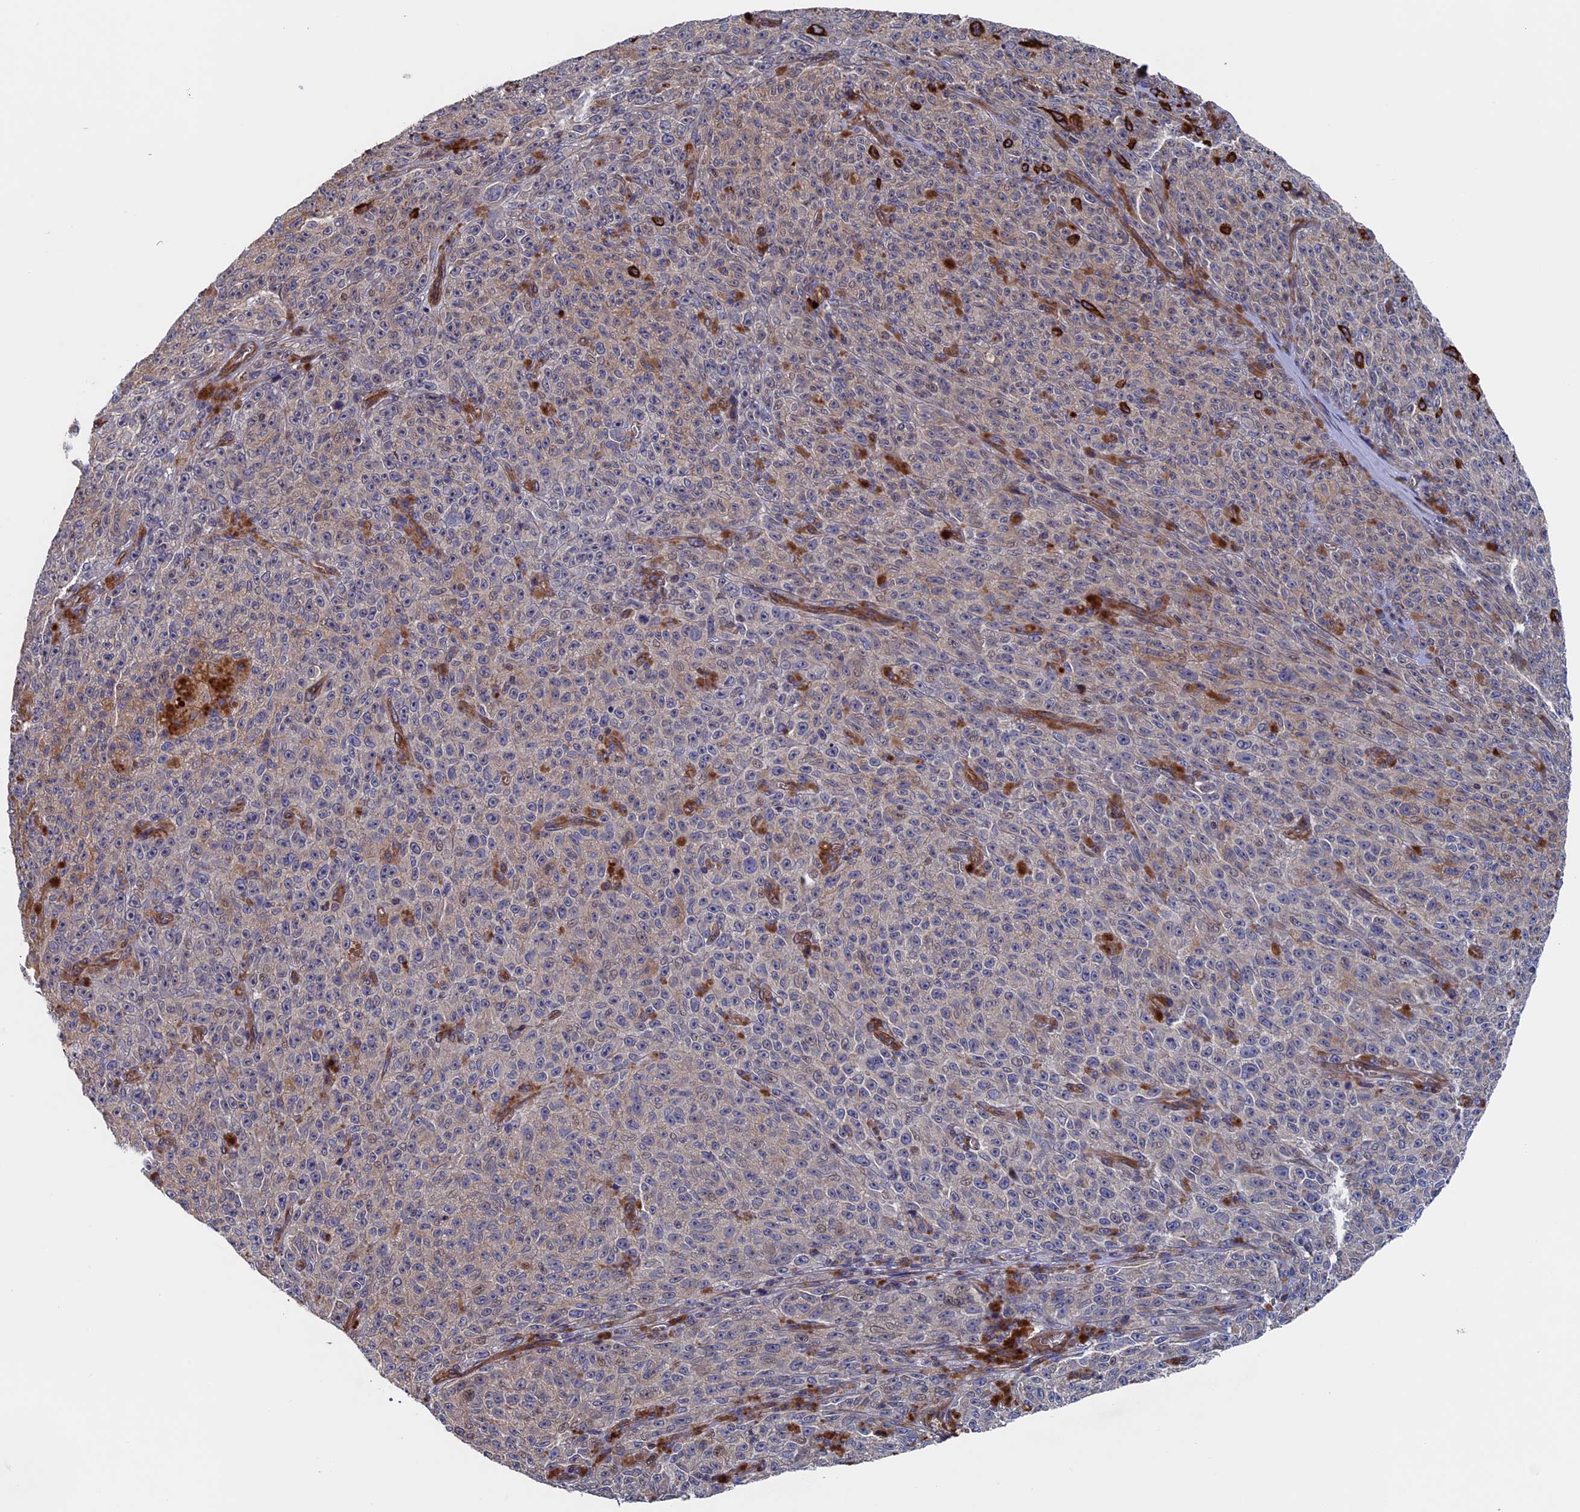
{"staining": {"intensity": "negative", "quantity": "none", "location": "none"}, "tissue": "melanoma", "cell_type": "Tumor cells", "image_type": "cancer", "snomed": [{"axis": "morphology", "description": "Malignant melanoma, NOS"}, {"axis": "topography", "description": "Skin"}], "caption": "Immunohistochemistry (IHC) micrograph of human melanoma stained for a protein (brown), which demonstrates no staining in tumor cells.", "gene": "RPUSD1", "patient": {"sex": "female", "age": 82}}